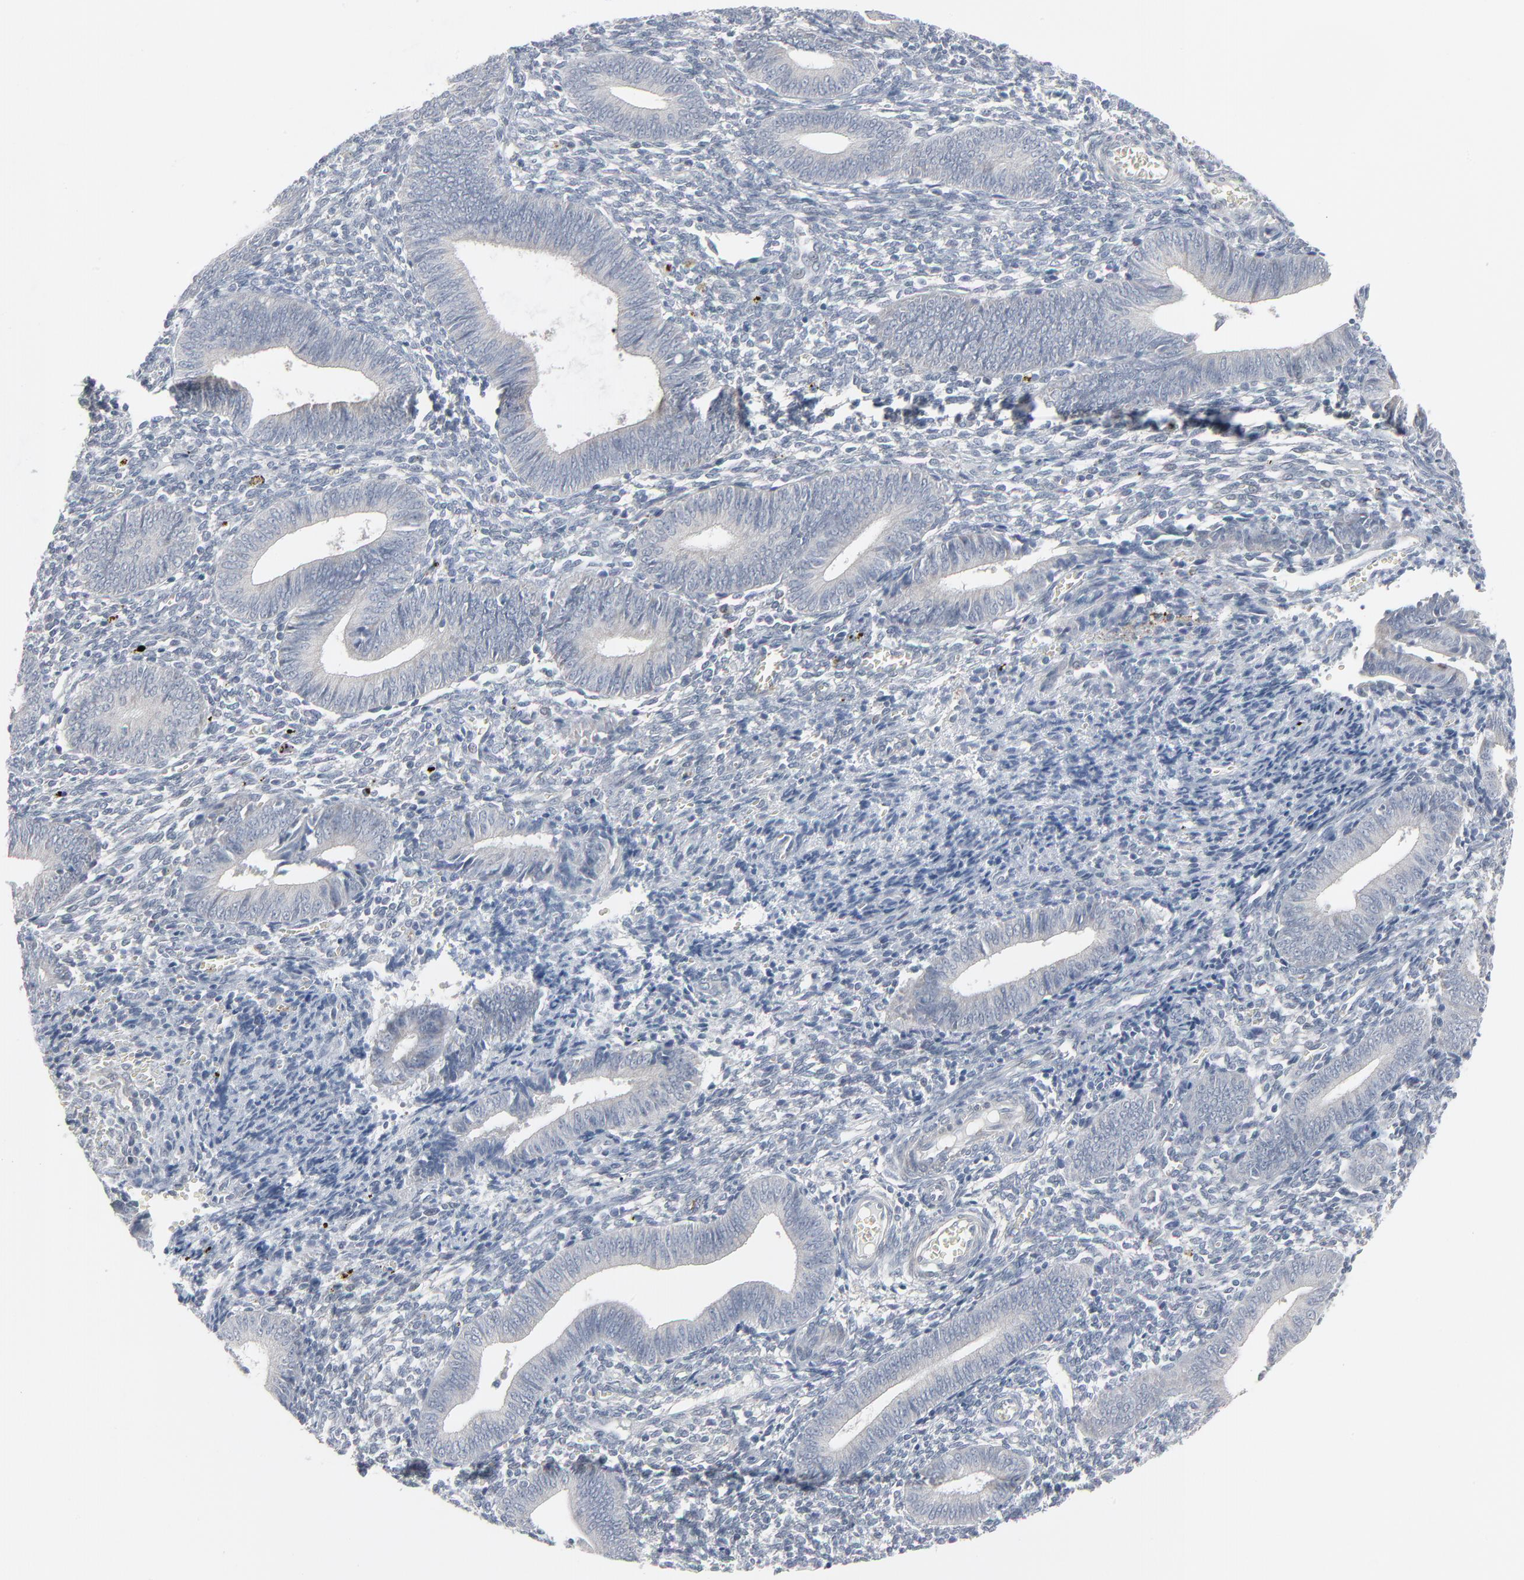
{"staining": {"intensity": "negative", "quantity": "none", "location": "none"}, "tissue": "endometrium", "cell_type": "Cells in endometrial stroma", "image_type": "normal", "snomed": [{"axis": "morphology", "description": "Normal tissue, NOS"}, {"axis": "topography", "description": "Uterus"}, {"axis": "topography", "description": "Endometrium"}], "caption": "Protein analysis of unremarkable endometrium exhibits no significant positivity in cells in endometrial stroma. (DAB immunohistochemistry, high magnification).", "gene": "NEUROD1", "patient": {"sex": "female", "age": 33}}